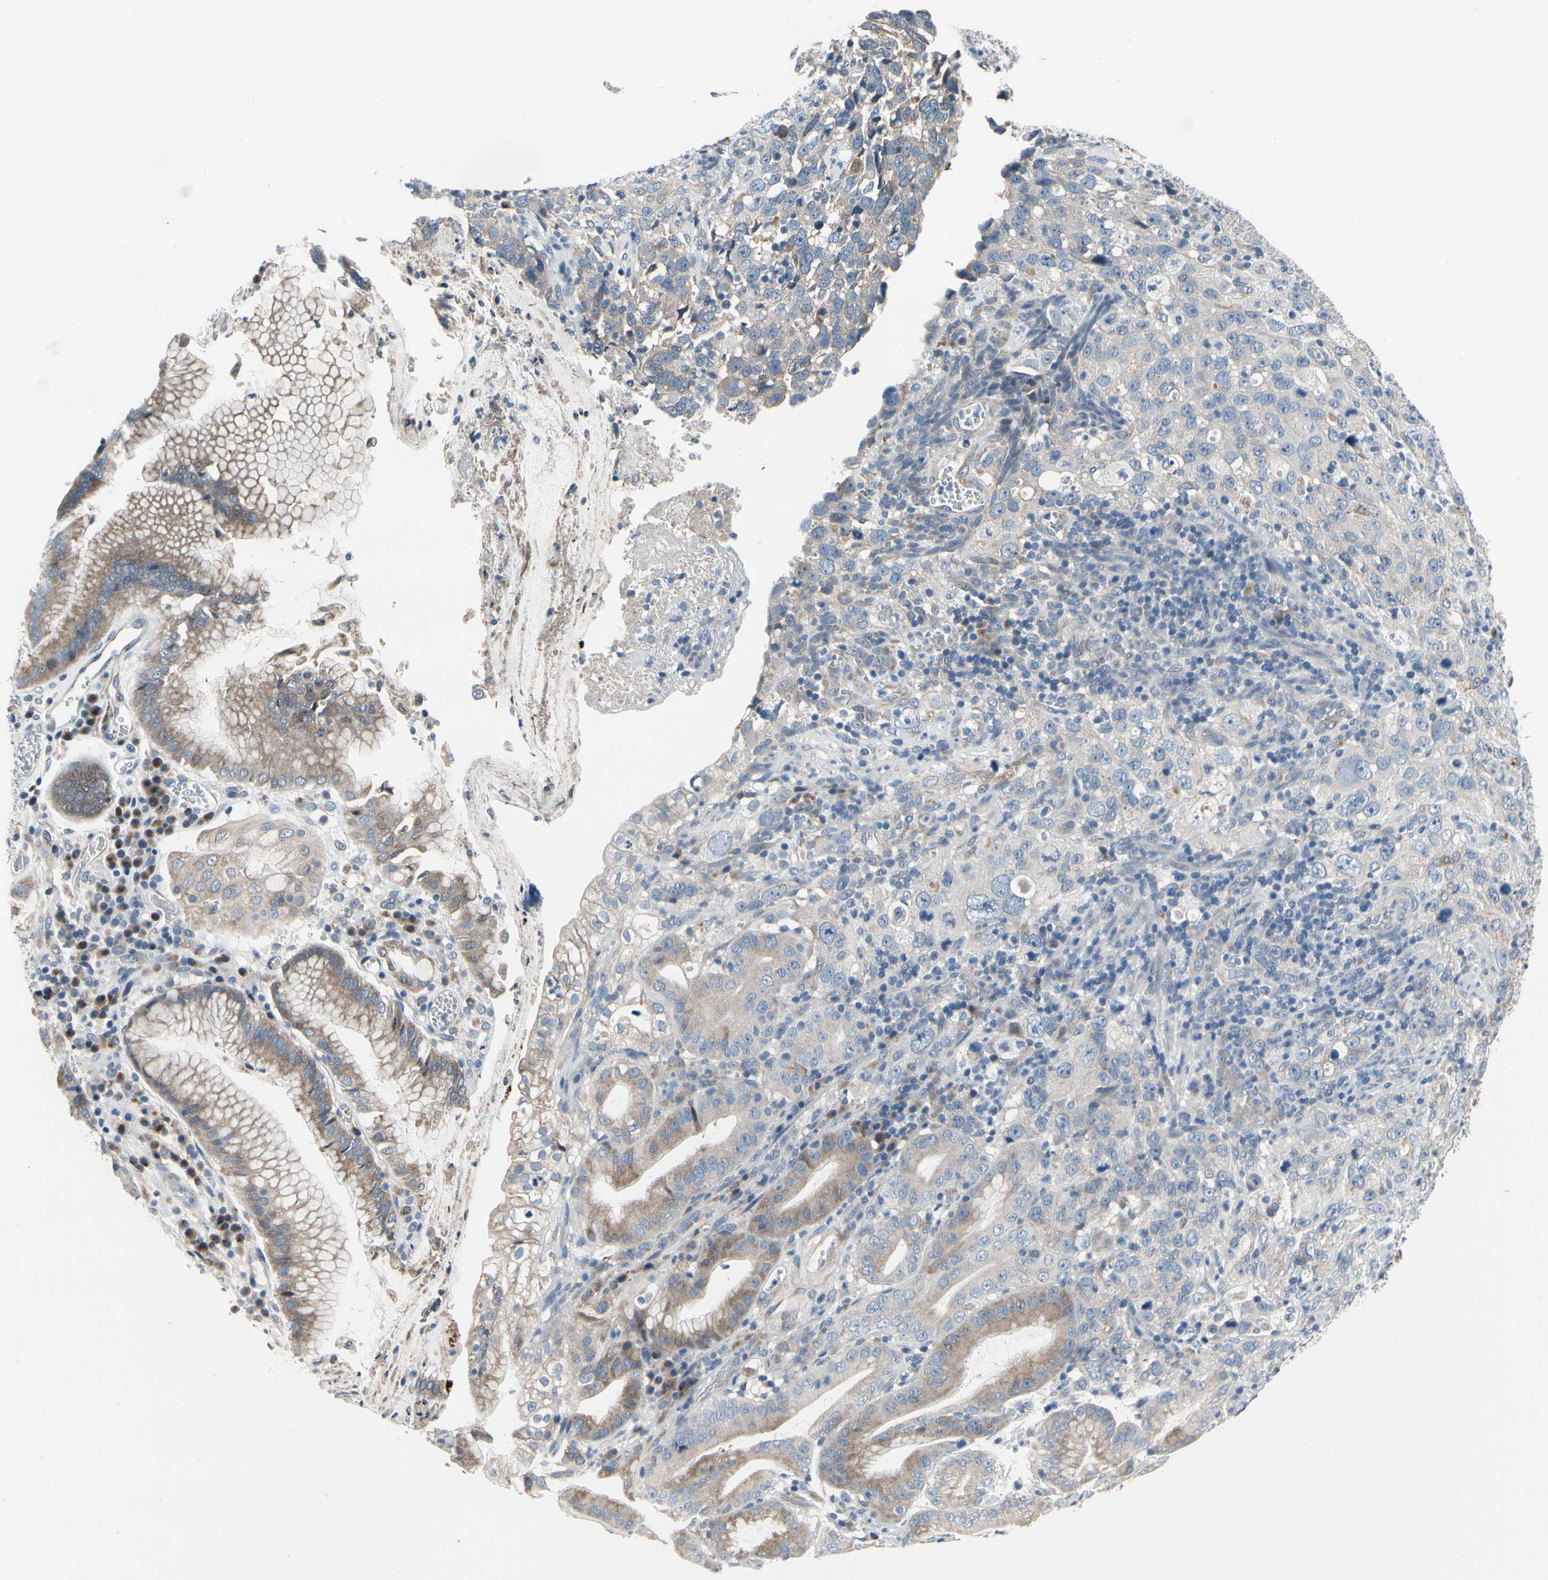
{"staining": {"intensity": "negative", "quantity": "none", "location": "none"}, "tissue": "stomach cancer", "cell_type": "Tumor cells", "image_type": "cancer", "snomed": [{"axis": "morphology", "description": "Normal tissue, NOS"}, {"axis": "morphology", "description": "Adenocarcinoma, NOS"}, {"axis": "topography", "description": "Stomach"}], "caption": "DAB immunohistochemical staining of stomach cancer displays no significant positivity in tumor cells.", "gene": "NFASC", "patient": {"sex": "male", "age": 48}}